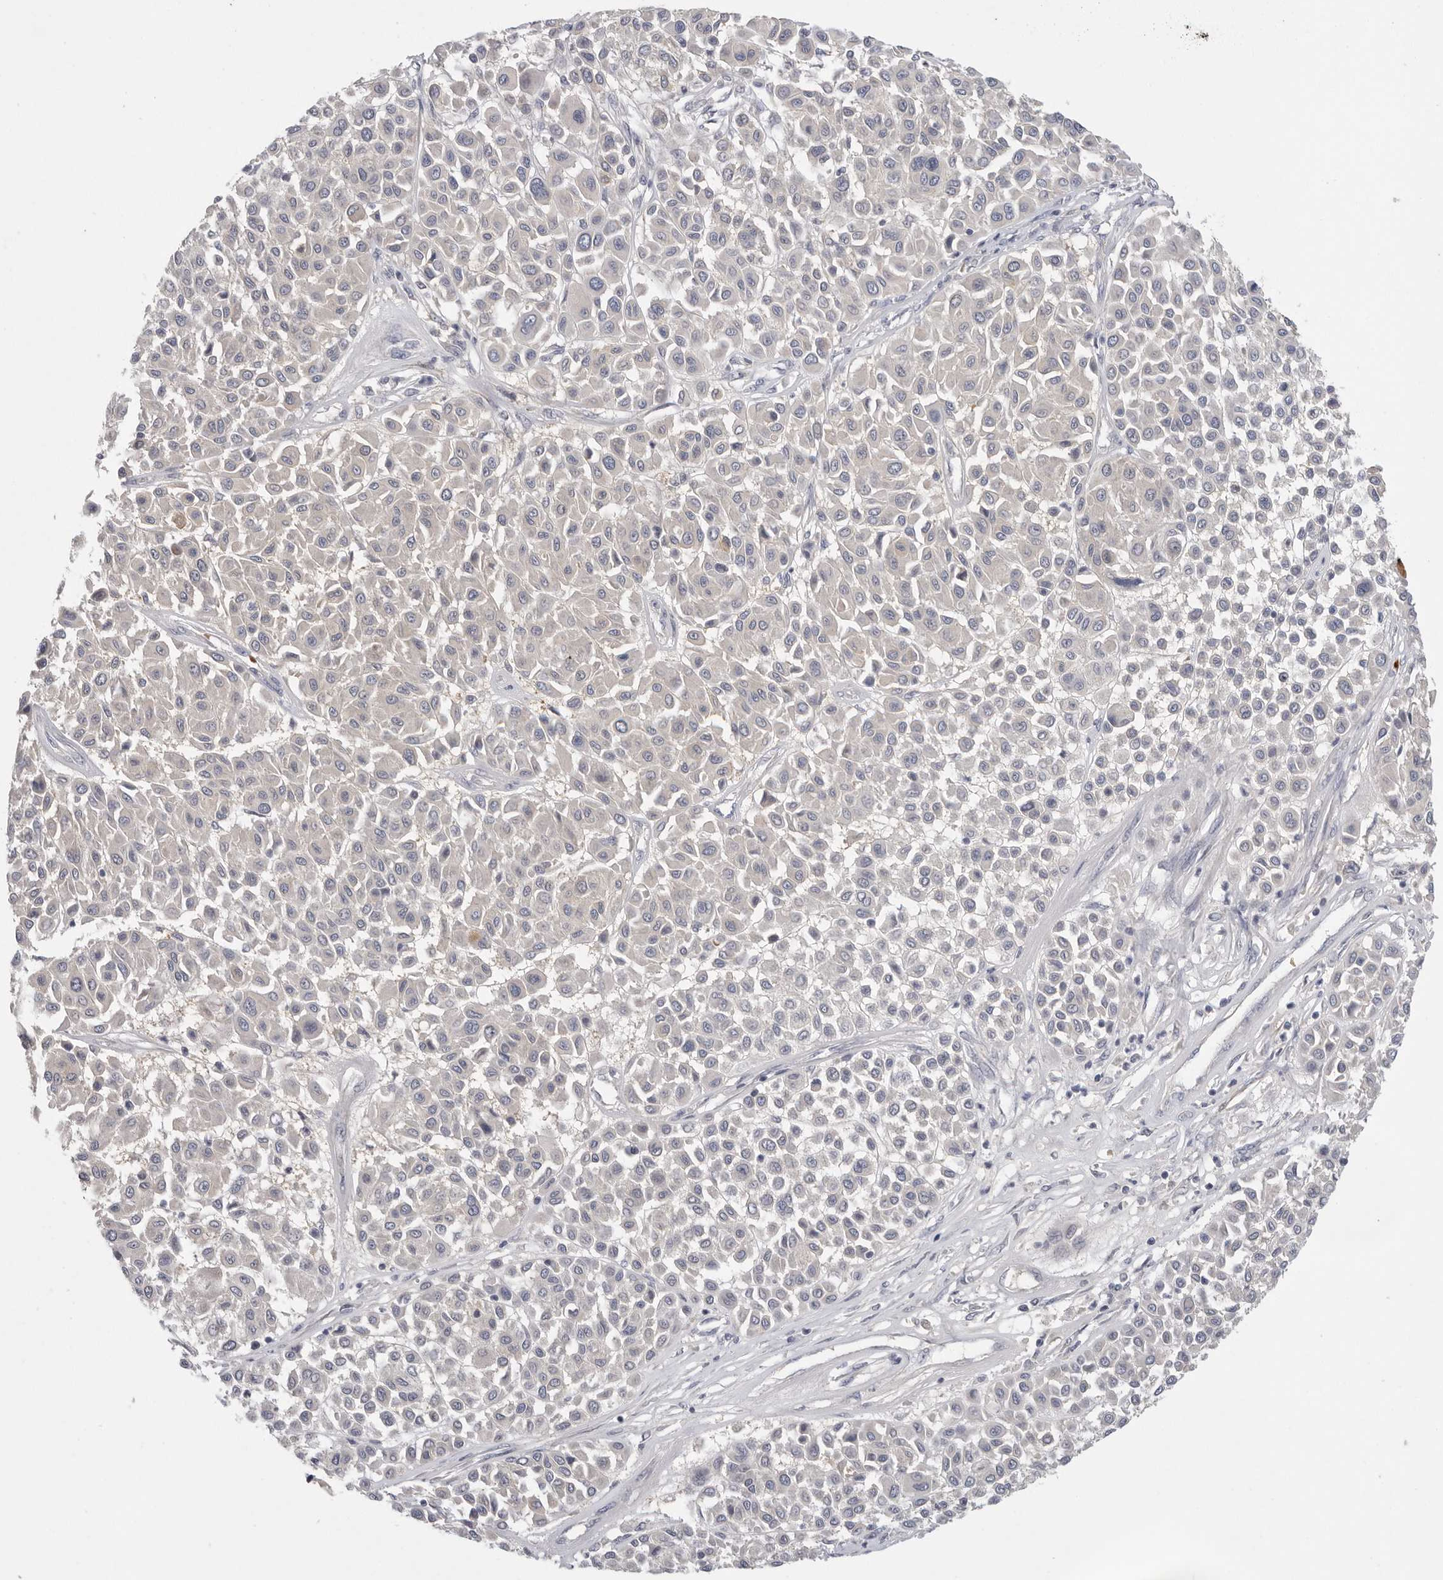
{"staining": {"intensity": "negative", "quantity": "none", "location": "none"}, "tissue": "melanoma", "cell_type": "Tumor cells", "image_type": "cancer", "snomed": [{"axis": "morphology", "description": "Malignant melanoma, Metastatic site"}, {"axis": "topography", "description": "Soft tissue"}], "caption": "IHC image of melanoma stained for a protein (brown), which exhibits no expression in tumor cells.", "gene": "CFAP298", "patient": {"sex": "male", "age": 41}}